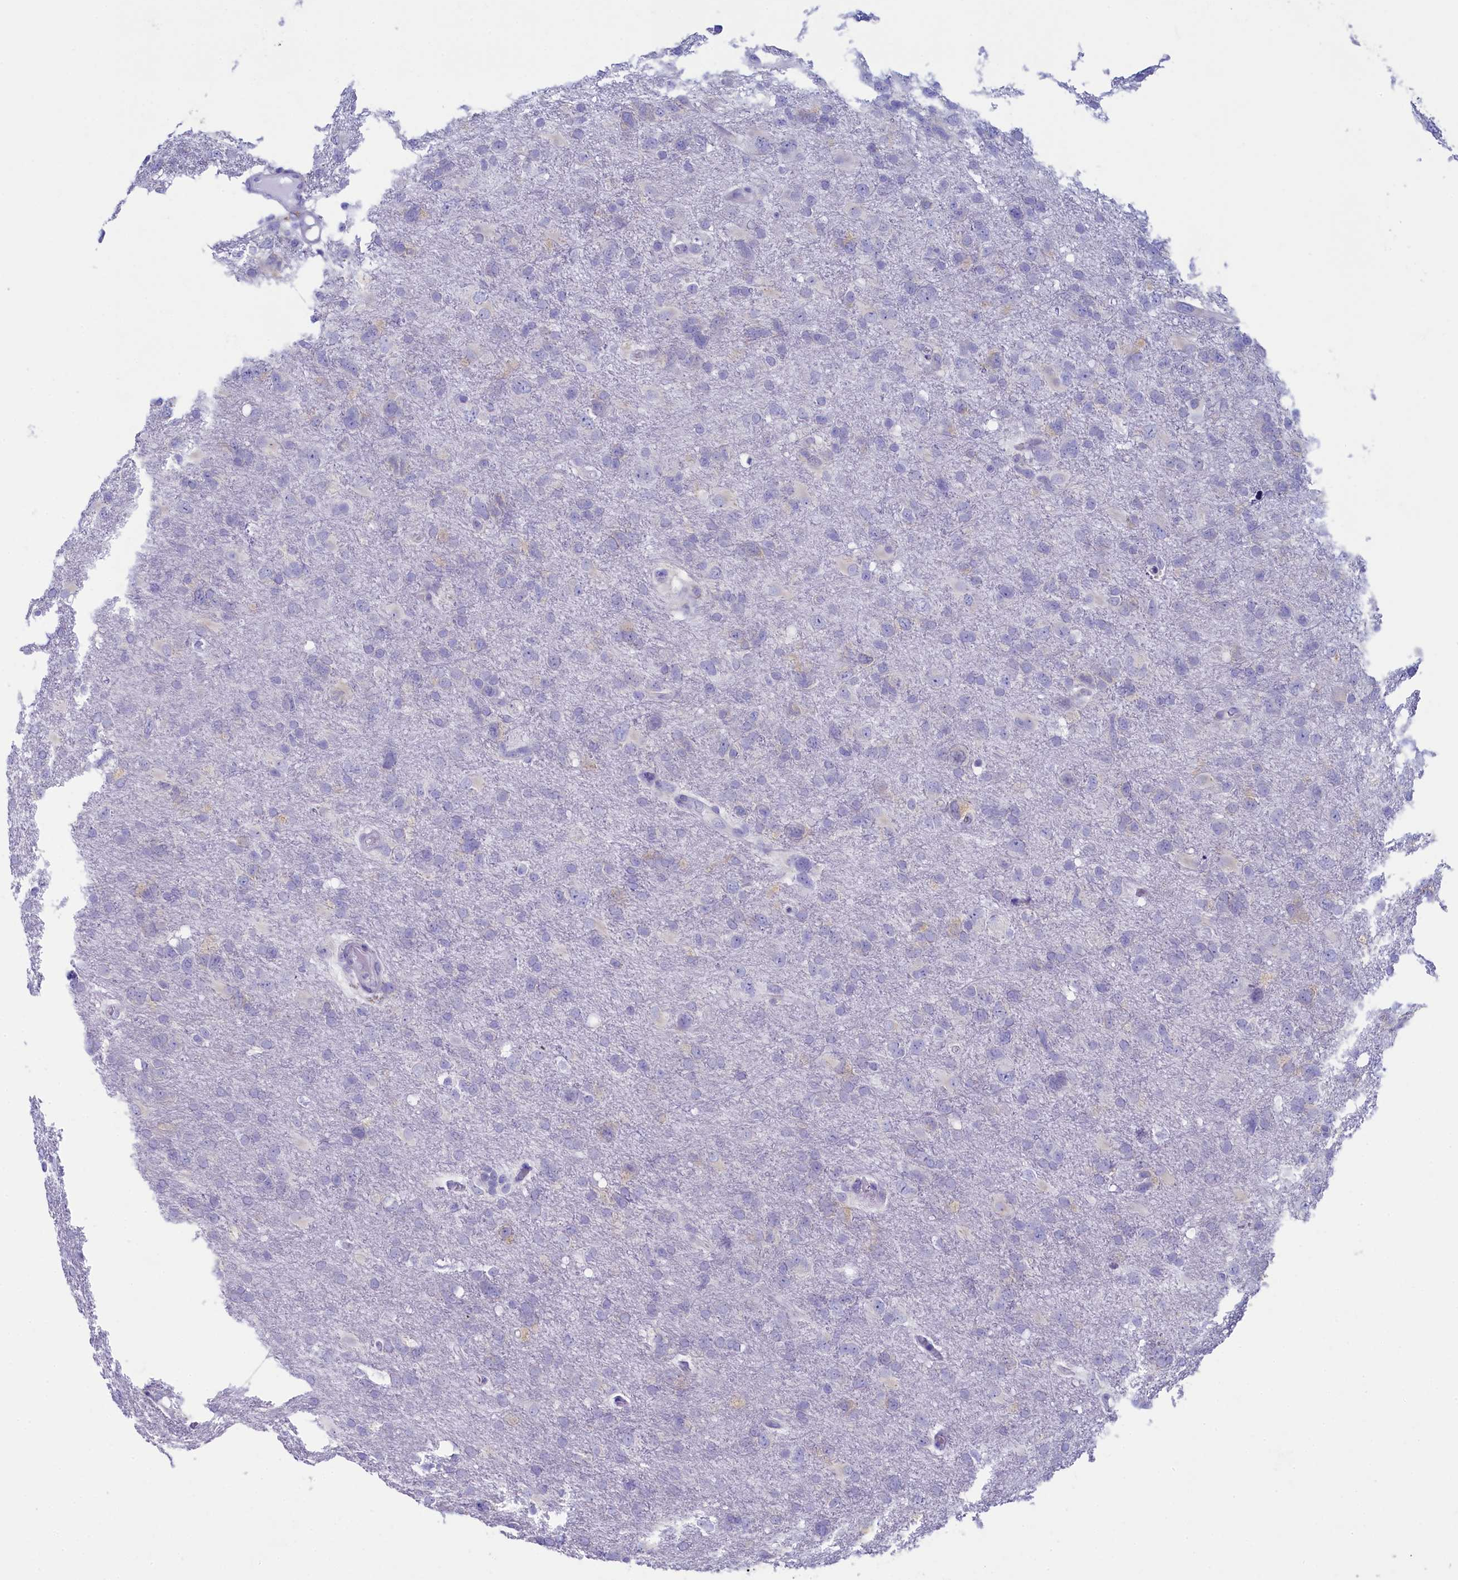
{"staining": {"intensity": "negative", "quantity": "none", "location": "none"}, "tissue": "glioma", "cell_type": "Tumor cells", "image_type": "cancer", "snomed": [{"axis": "morphology", "description": "Glioma, malignant, High grade"}, {"axis": "topography", "description": "Brain"}], "caption": "A high-resolution photomicrograph shows immunohistochemistry staining of glioma, which demonstrates no significant positivity in tumor cells.", "gene": "SKA3", "patient": {"sex": "male", "age": 61}}